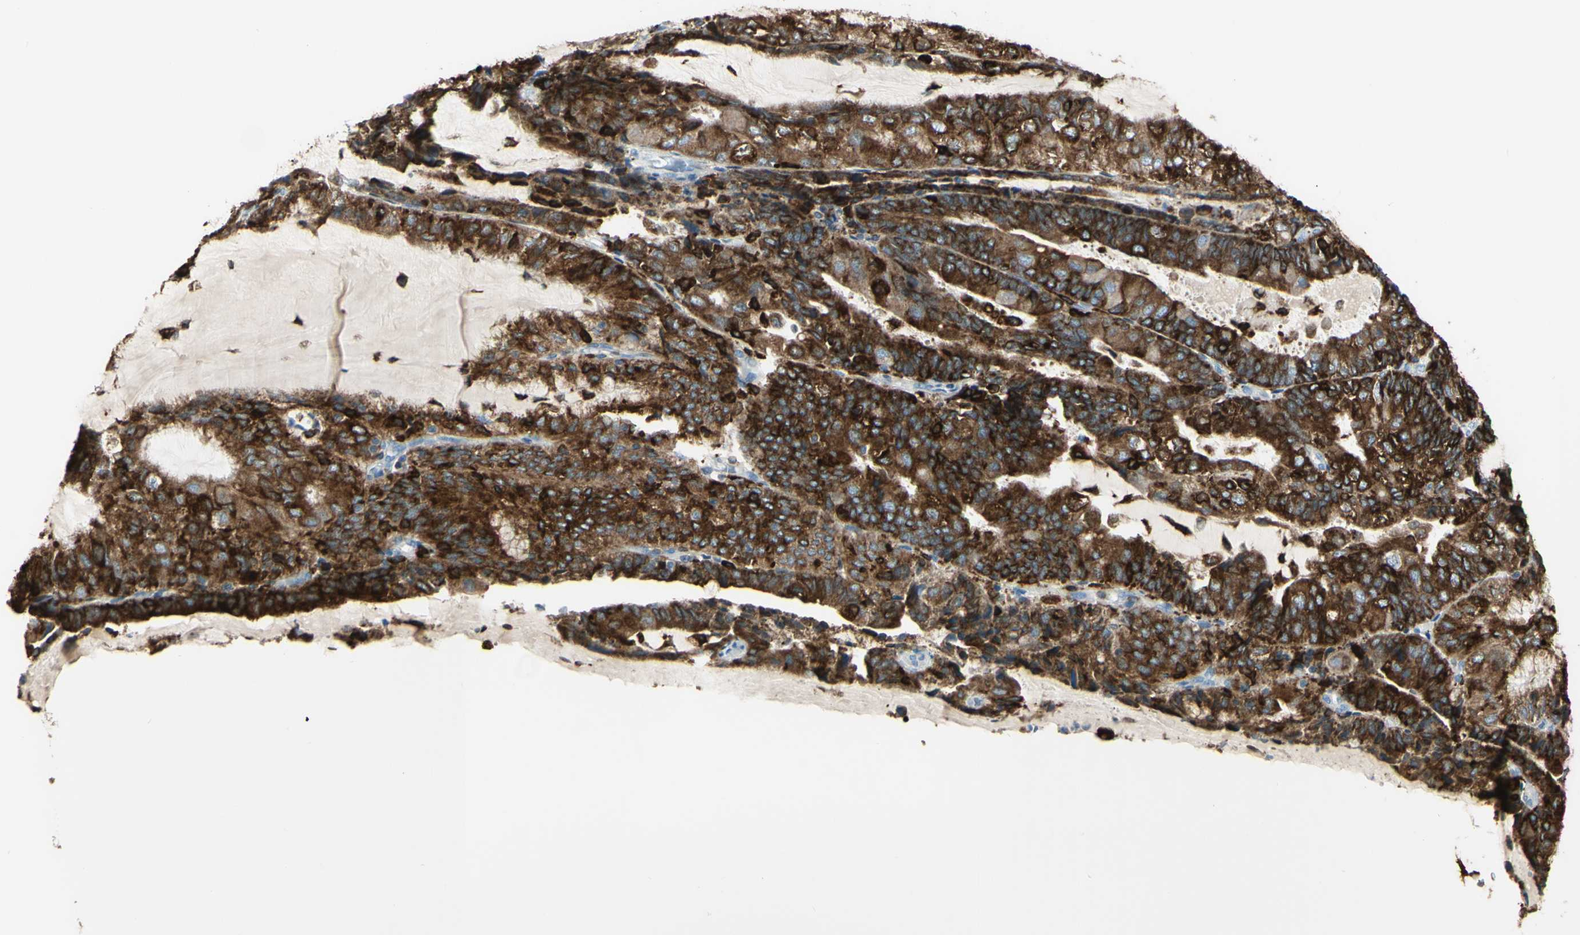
{"staining": {"intensity": "strong", "quantity": ">75%", "location": "cytoplasmic/membranous"}, "tissue": "endometrial cancer", "cell_type": "Tumor cells", "image_type": "cancer", "snomed": [{"axis": "morphology", "description": "Adenocarcinoma, NOS"}, {"axis": "topography", "description": "Endometrium"}], "caption": "Endometrial cancer (adenocarcinoma) stained with a brown dye demonstrates strong cytoplasmic/membranous positive positivity in approximately >75% of tumor cells.", "gene": "CD74", "patient": {"sex": "female", "age": 81}}